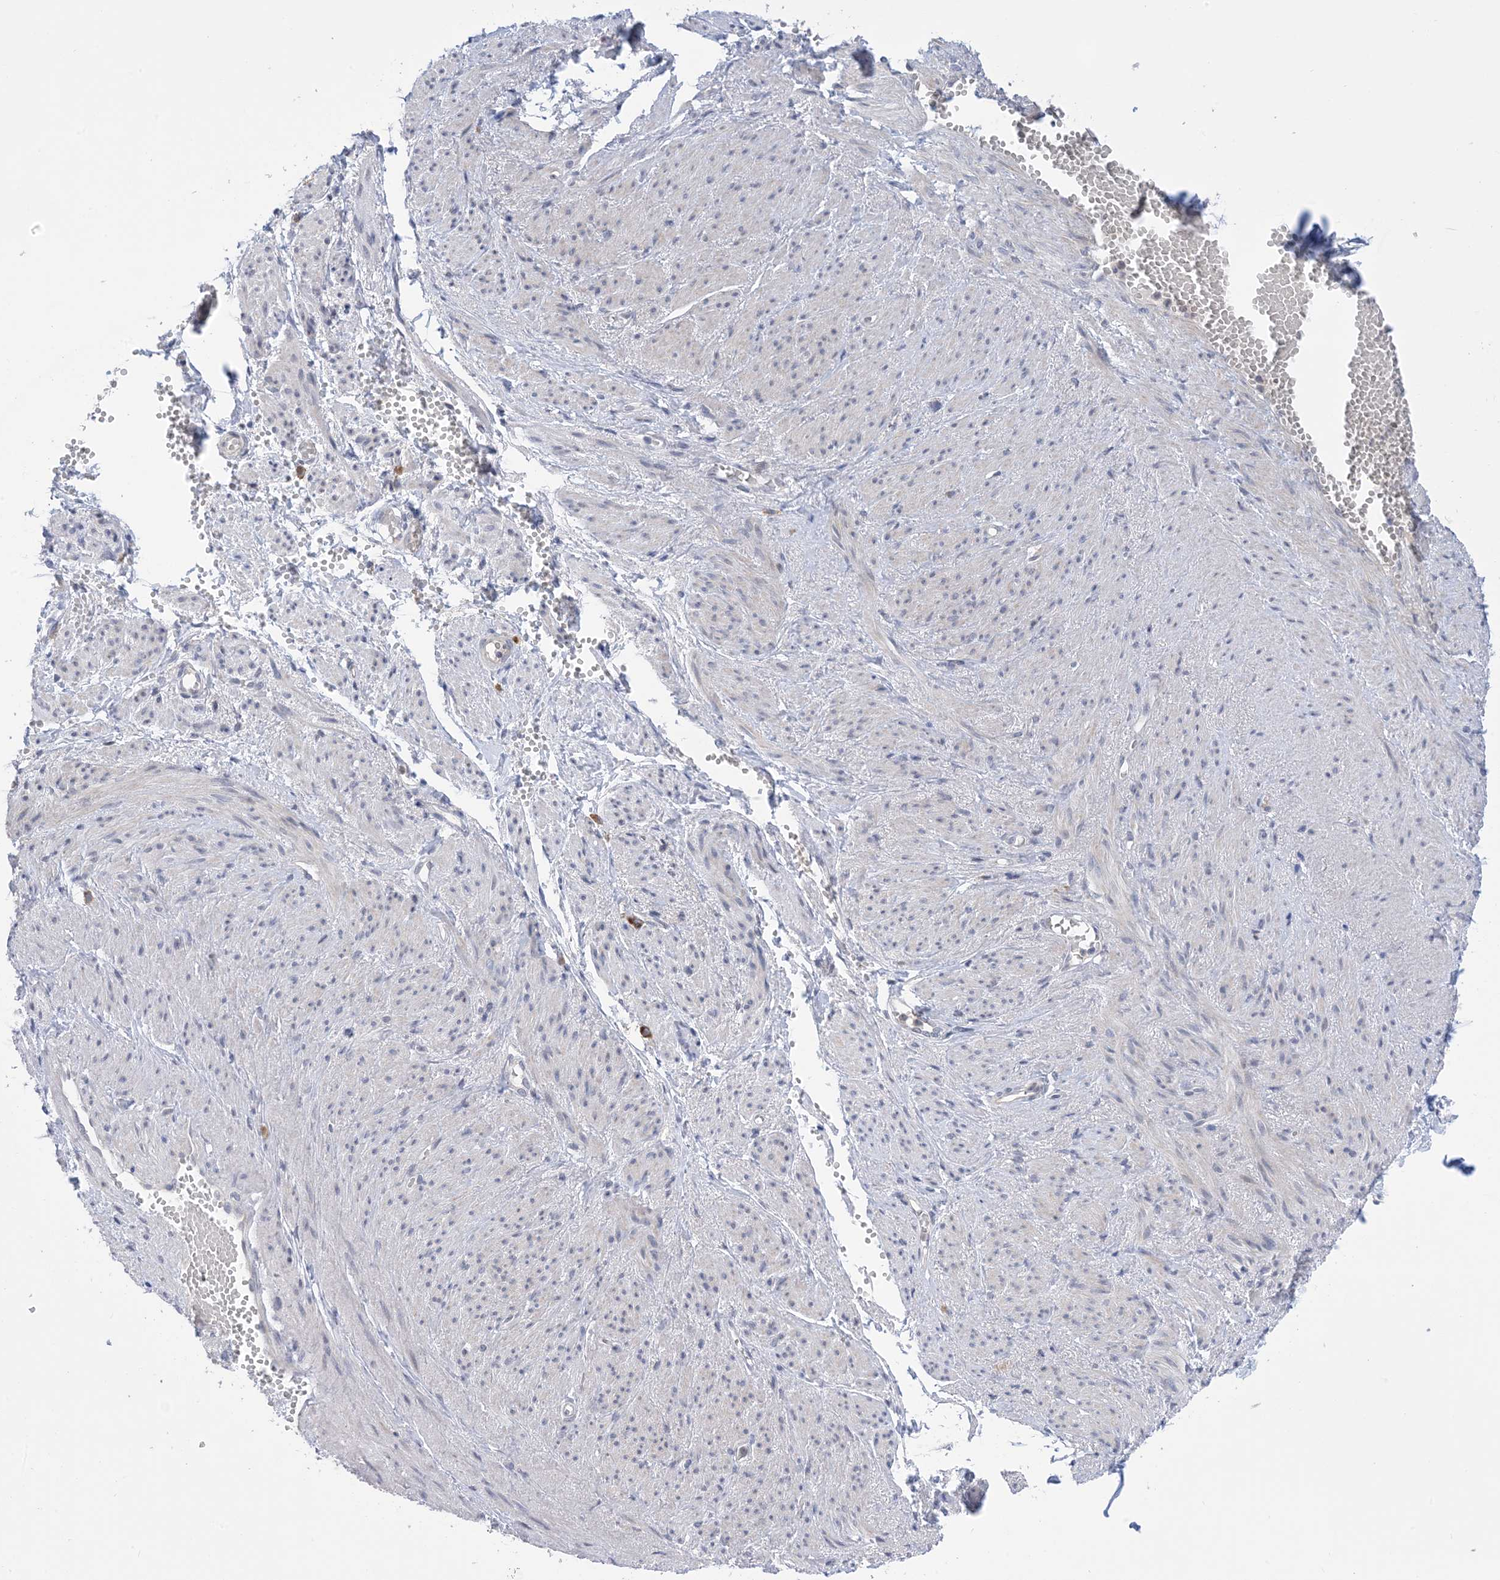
{"staining": {"intensity": "negative", "quantity": "none", "location": "none"}, "tissue": "adipose tissue", "cell_type": "Adipocytes", "image_type": "normal", "snomed": [{"axis": "morphology", "description": "Normal tissue, NOS"}, {"axis": "topography", "description": "Smooth muscle"}, {"axis": "topography", "description": "Peripheral nerve tissue"}], "caption": "Immunohistochemistry image of benign adipose tissue stained for a protein (brown), which displays no staining in adipocytes. Brightfield microscopy of IHC stained with DAB (brown) and hematoxylin (blue), captured at high magnification.", "gene": "TTYH1", "patient": {"sex": "female", "age": 39}}